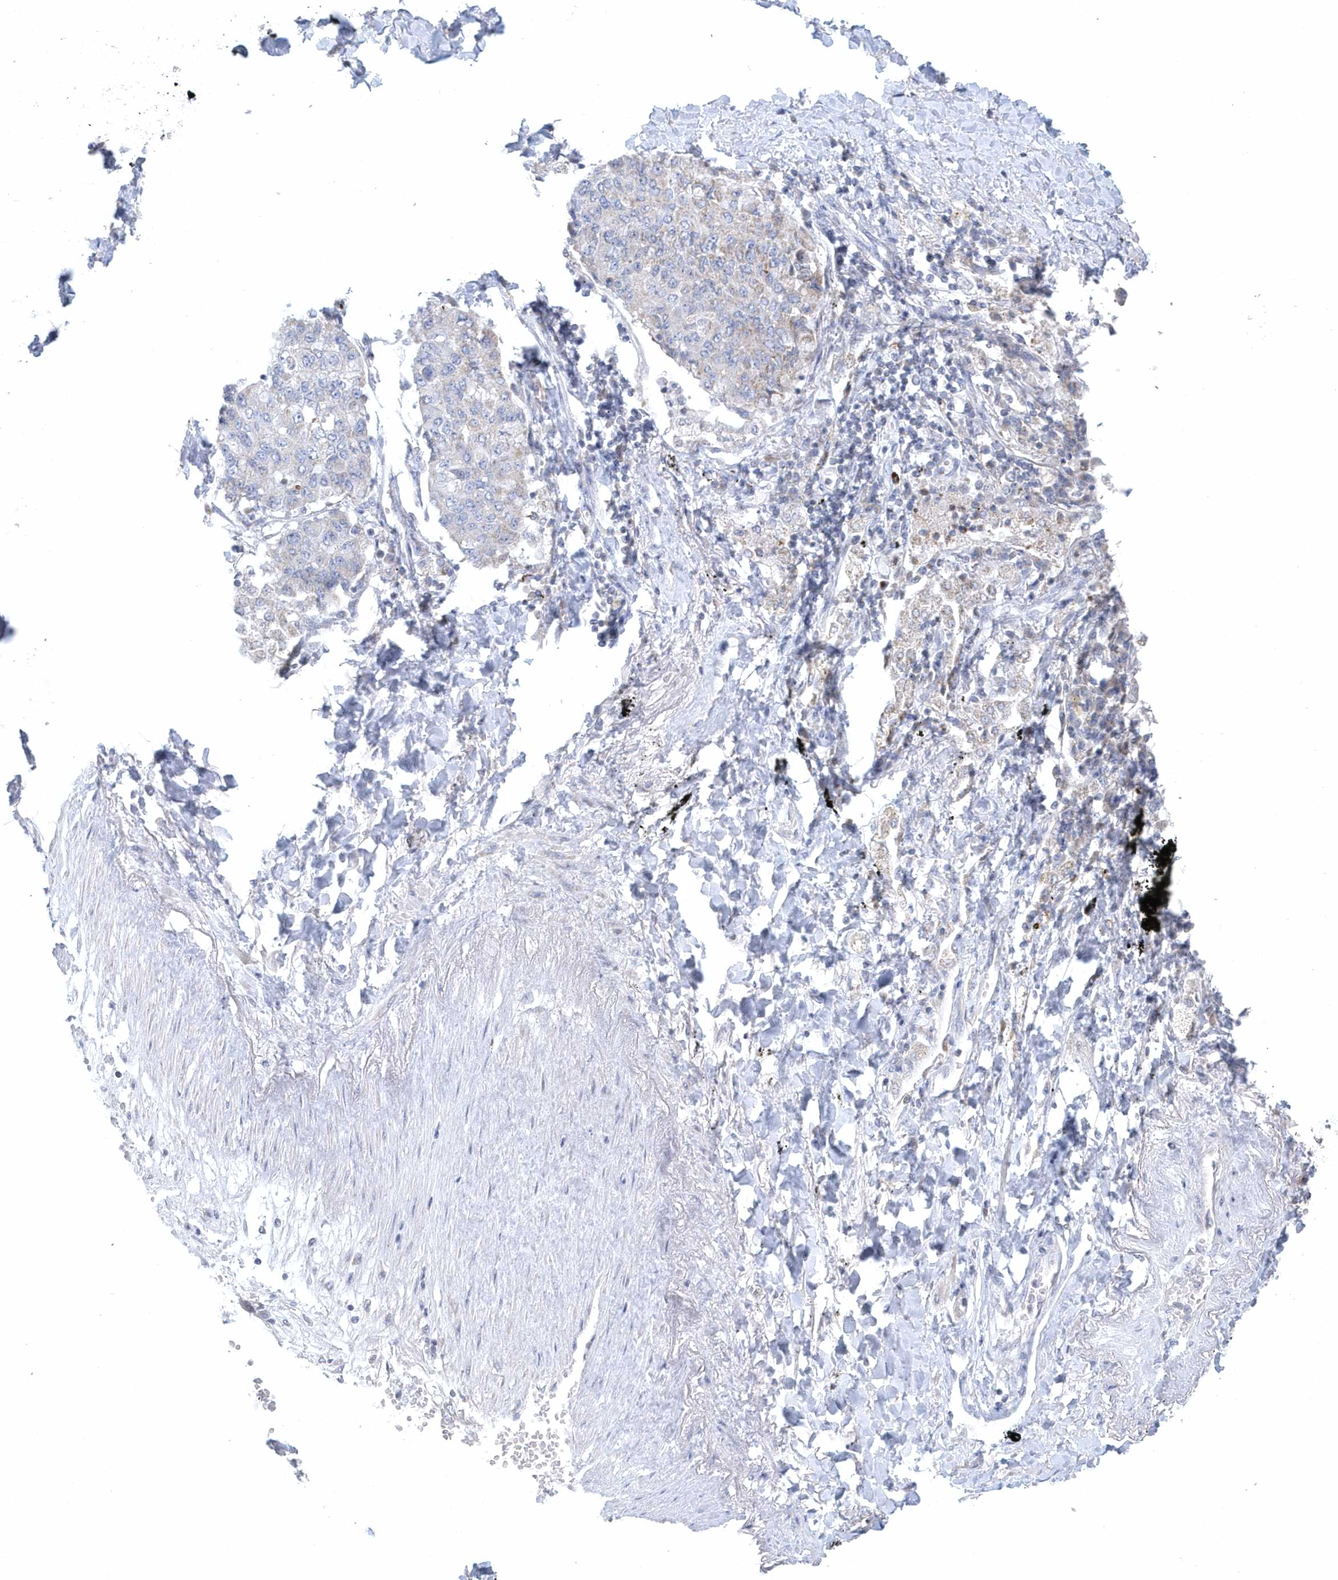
{"staining": {"intensity": "negative", "quantity": "none", "location": "none"}, "tissue": "lung cancer", "cell_type": "Tumor cells", "image_type": "cancer", "snomed": [{"axis": "morphology", "description": "Squamous cell carcinoma, NOS"}, {"axis": "topography", "description": "Lung"}], "caption": "A high-resolution photomicrograph shows immunohistochemistry (IHC) staining of squamous cell carcinoma (lung), which displays no significant staining in tumor cells. (DAB immunohistochemistry with hematoxylin counter stain).", "gene": "NIPAL1", "patient": {"sex": "male", "age": 74}}